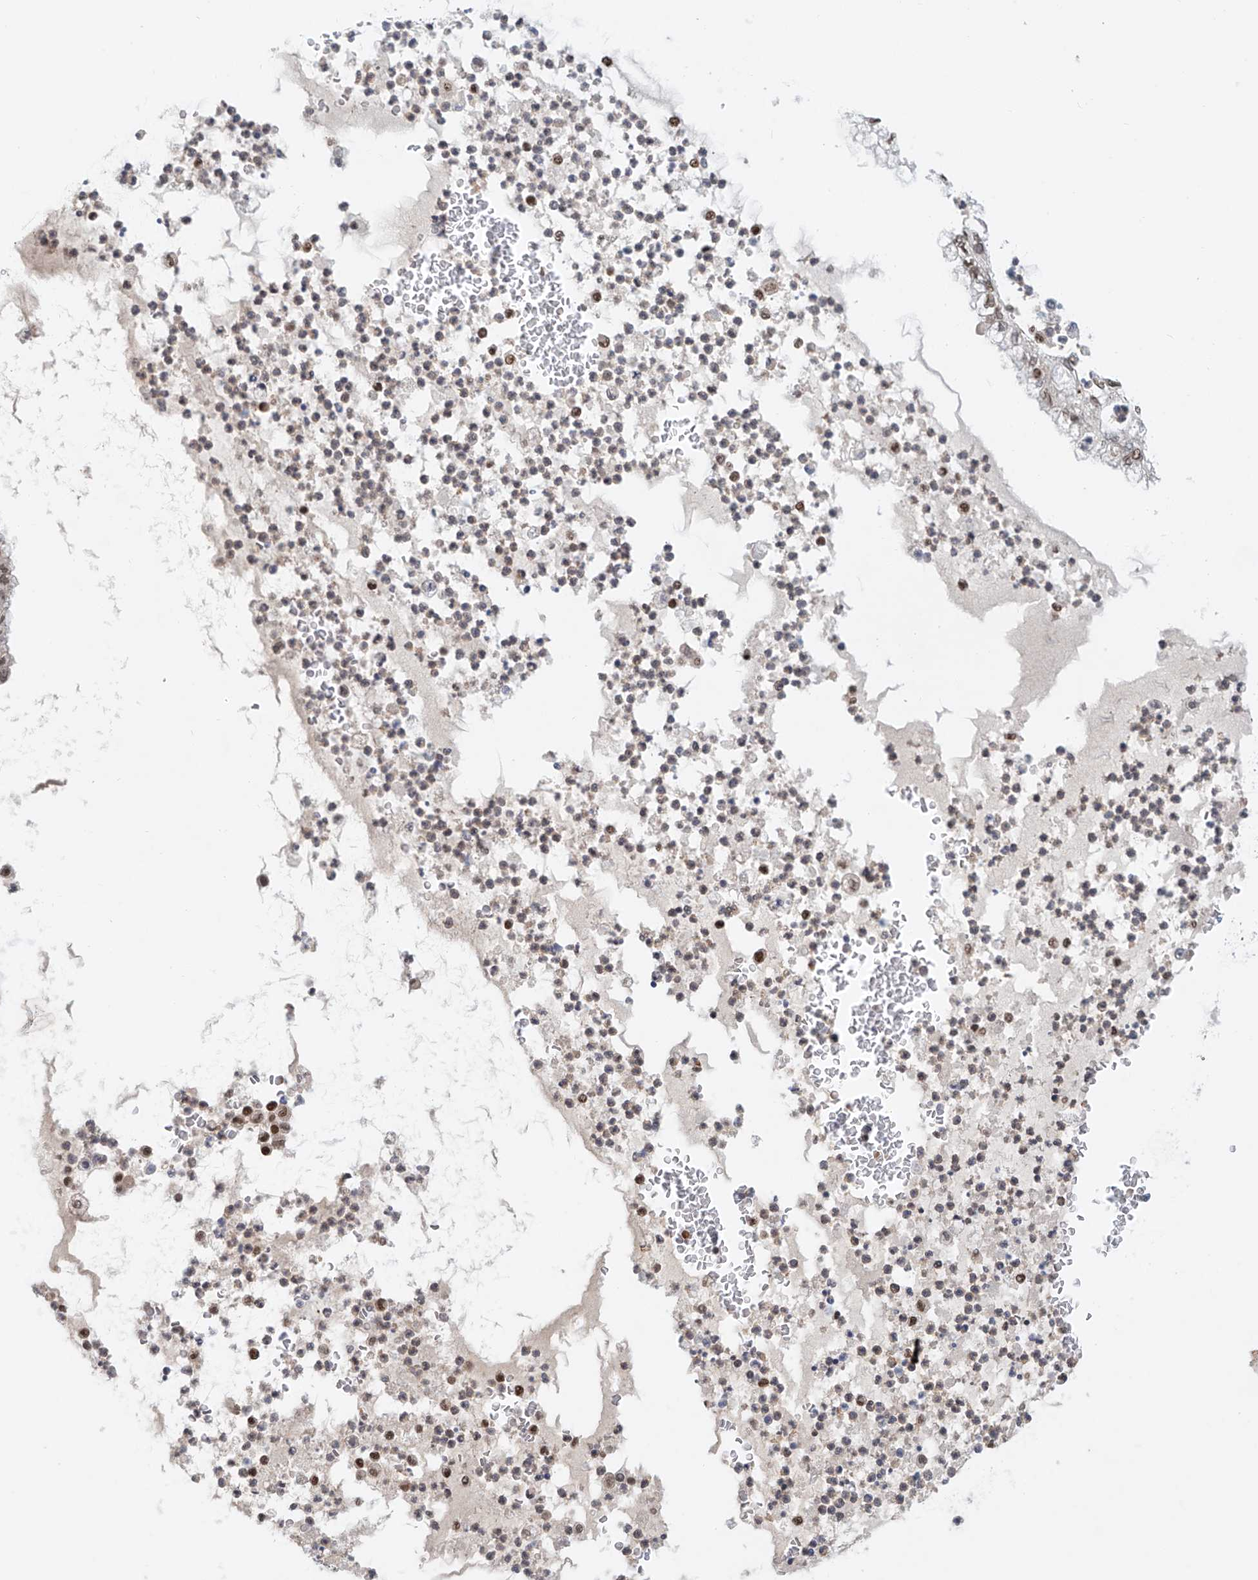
{"staining": {"intensity": "moderate", "quantity": "<25%", "location": "nuclear"}, "tissue": "lung cancer", "cell_type": "Tumor cells", "image_type": "cancer", "snomed": [{"axis": "morphology", "description": "Adenocarcinoma, NOS"}, {"axis": "topography", "description": "Lung"}], "caption": "Lung cancer (adenocarcinoma) stained with a brown dye shows moderate nuclear positive positivity in about <25% of tumor cells.", "gene": "ZNF470", "patient": {"sex": "female", "age": 70}}